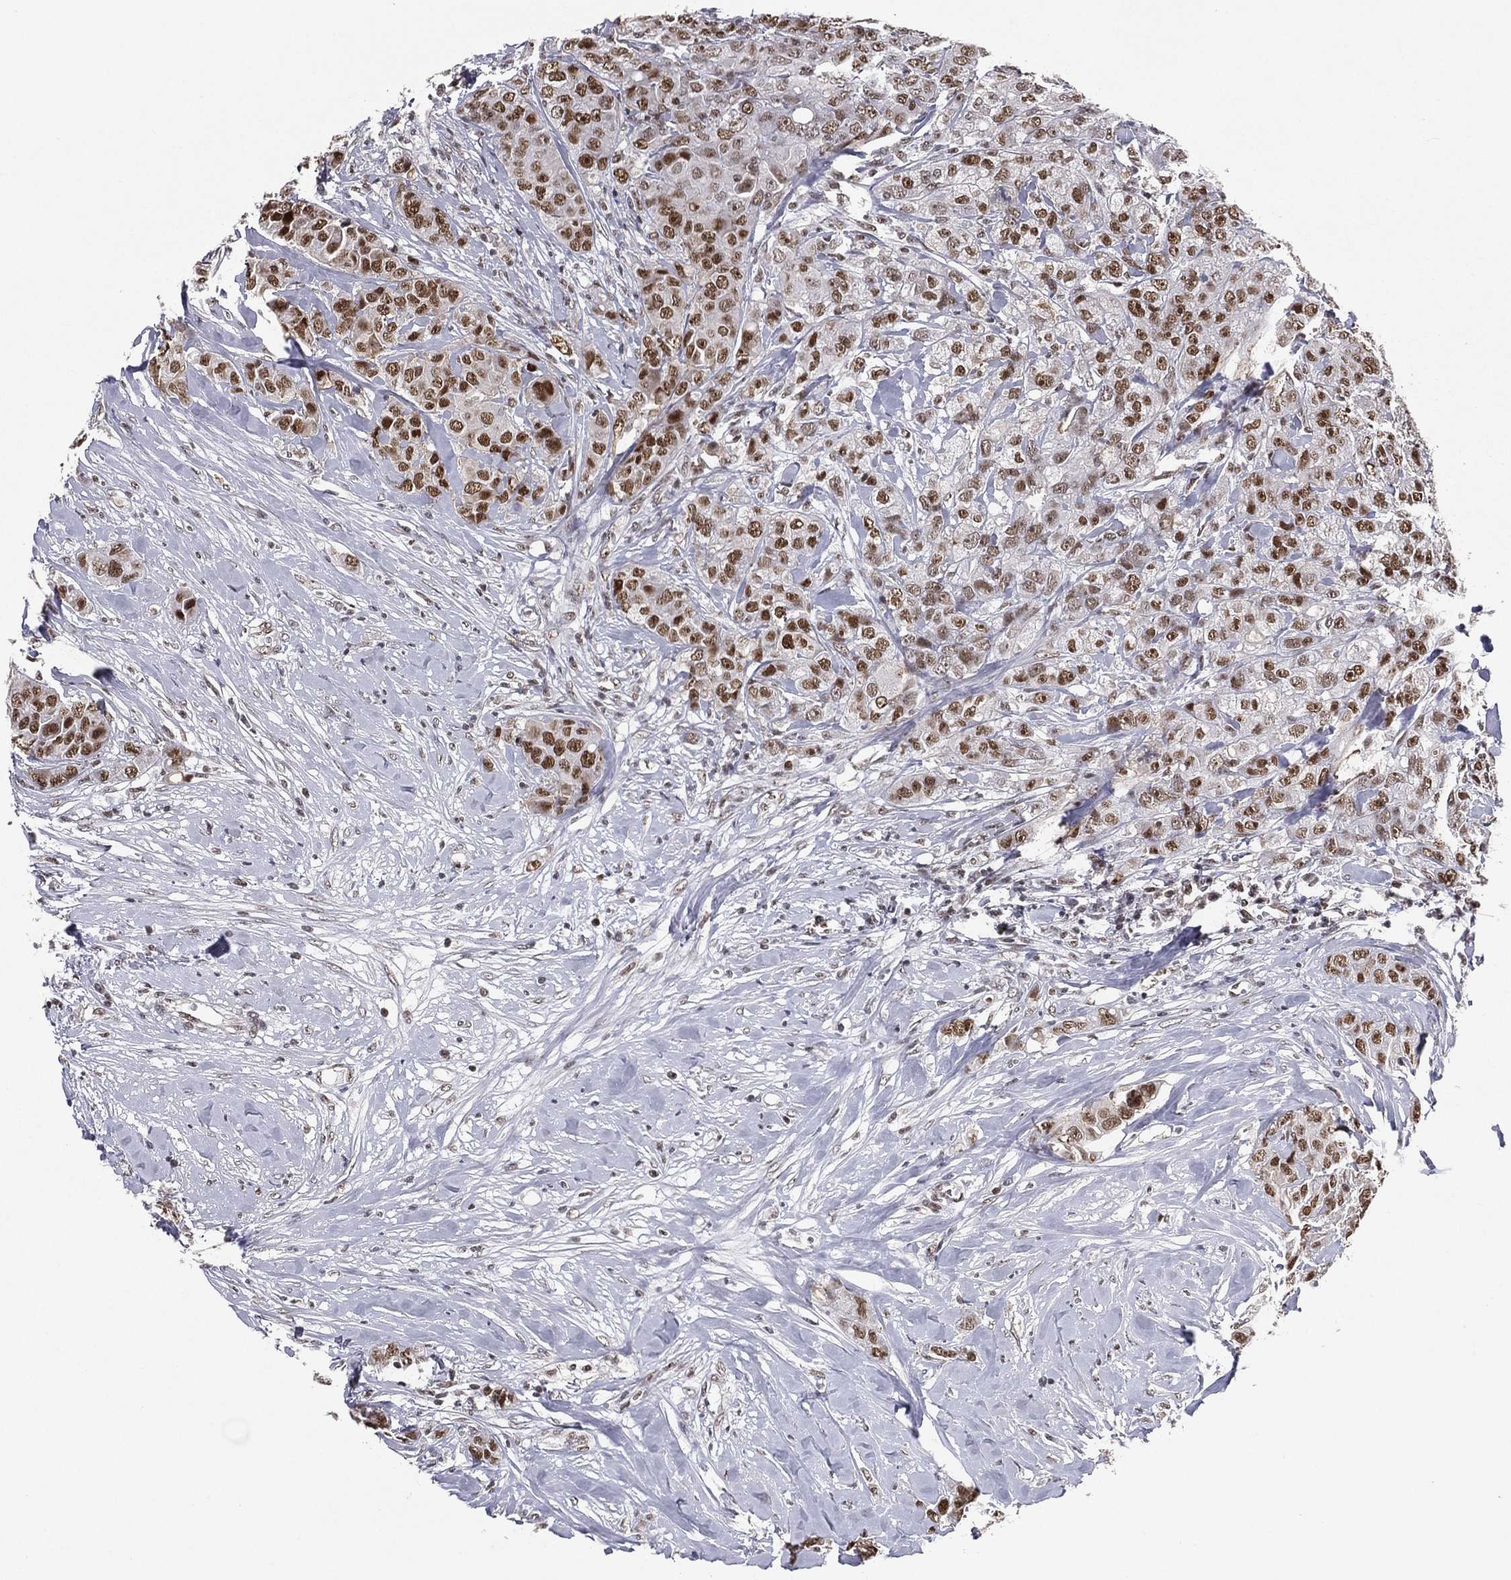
{"staining": {"intensity": "strong", "quantity": "25%-75%", "location": "nuclear"}, "tissue": "breast cancer", "cell_type": "Tumor cells", "image_type": "cancer", "snomed": [{"axis": "morphology", "description": "Duct carcinoma"}, {"axis": "topography", "description": "Breast"}], "caption": "Protein staining of invasive ductal carcinoma (breast) tissue displays strong nuclear positivity in approximately 25%-75% of tumor cells.", "gene": "GPALPP1", "patient": {"sex": "female", "age": 43}}